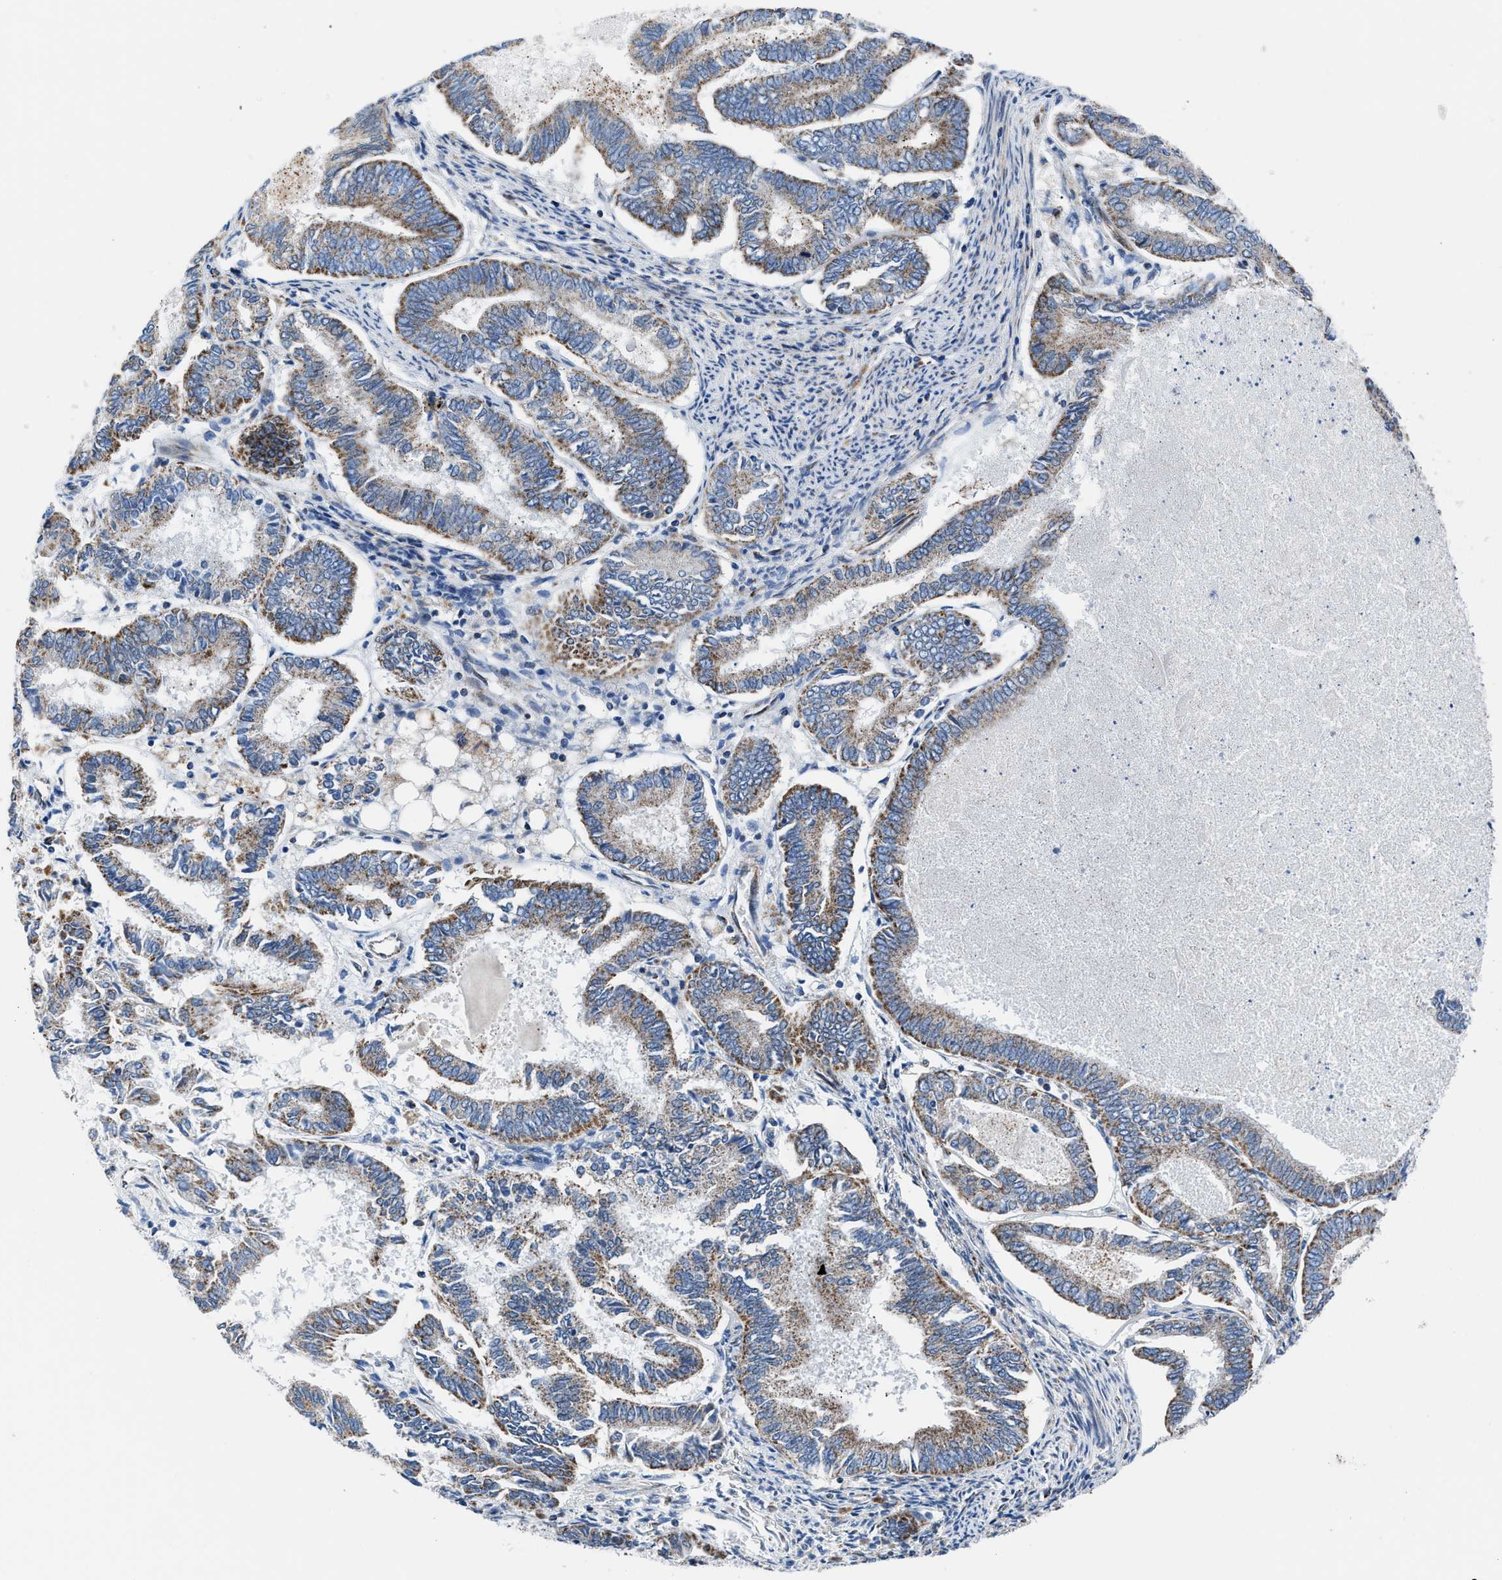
{"staining": {"intensity": "moderate", "quantity": "25%-75%", "location": "cytoplasmic/membranous"}, "tissue": "endometrial cancer", "cell_type": "Tumor cells", "image_type": "cancer", "snomed": [{"axis": "morphology", "description": "Adenocarcinoma, NOS"}, {"axis": "topography", "description": "Endometrium"}], "caption": "High-power microscopy captured an immunohistochemistry image of adenocarcinoma (endometrial), revealing moderate cytoplasmic/membranous staining in about 25%-75% of tumor cells. The staining is performed using DAB (3,3'-diaminobenzidine) brown chromogen to label protein expression. The nuclei are counter-stained blue using hematoxylin.", "gene": "LMO2", "patient": {"sex": "female", "age": 86}}